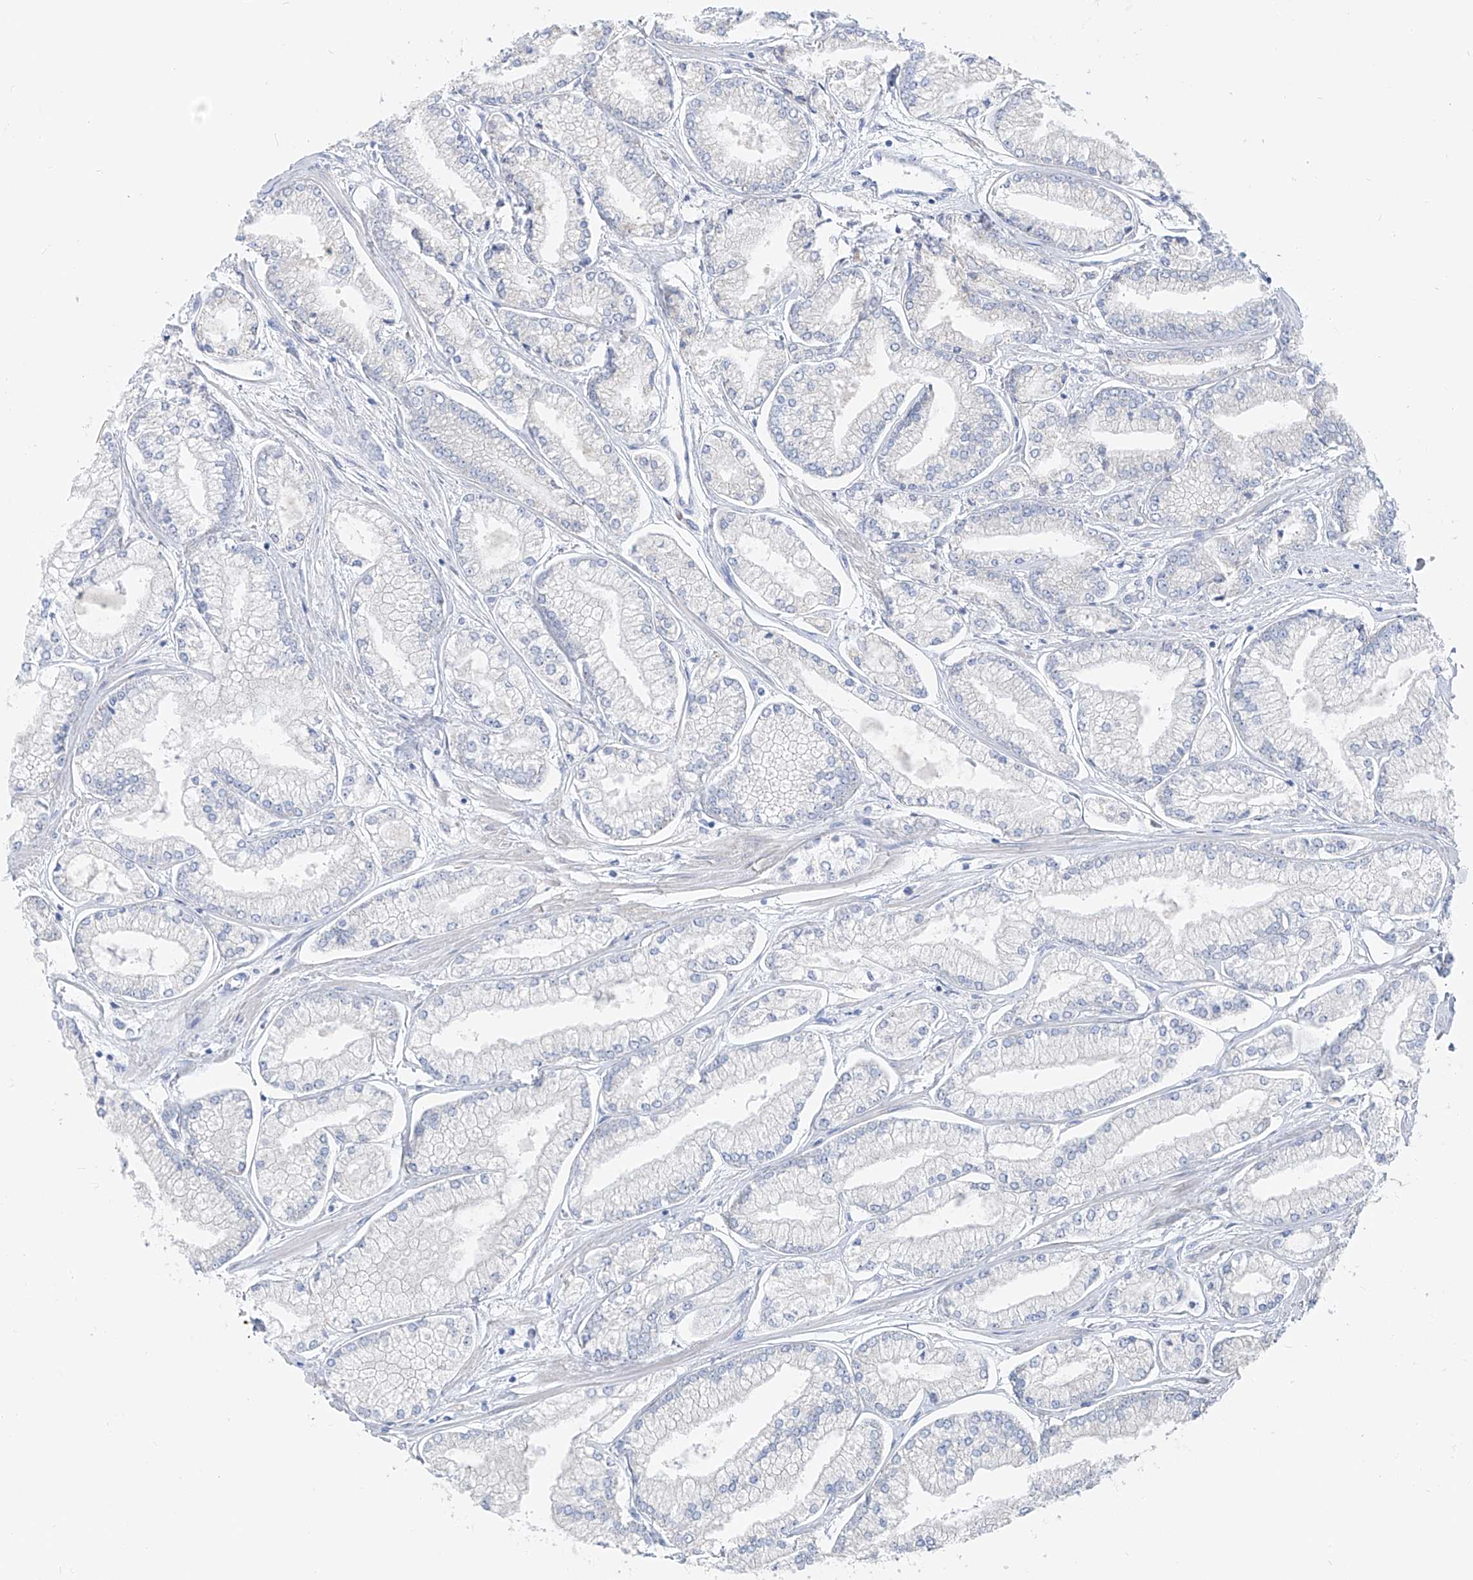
{"staining": {"intensity": "negative", "quantity": "none", "location": "none"}, "tissue": "prostate cancer", "cell_type": "Tumor cells", "image_type": "cancer", "snomed": [{"axis": "morphology", "description": "Adenocarcinoma, Low grade"}, {"axis": "topography", "description": "Prostate"}], "caption": "Immunohistochemistry of prostate cancer demonstrates no positivity in tumor cells. (DAB IHC with hematoxylin counter stain).", "gene": "UFL1", "patient": {"sex": "male", "age": 52}}